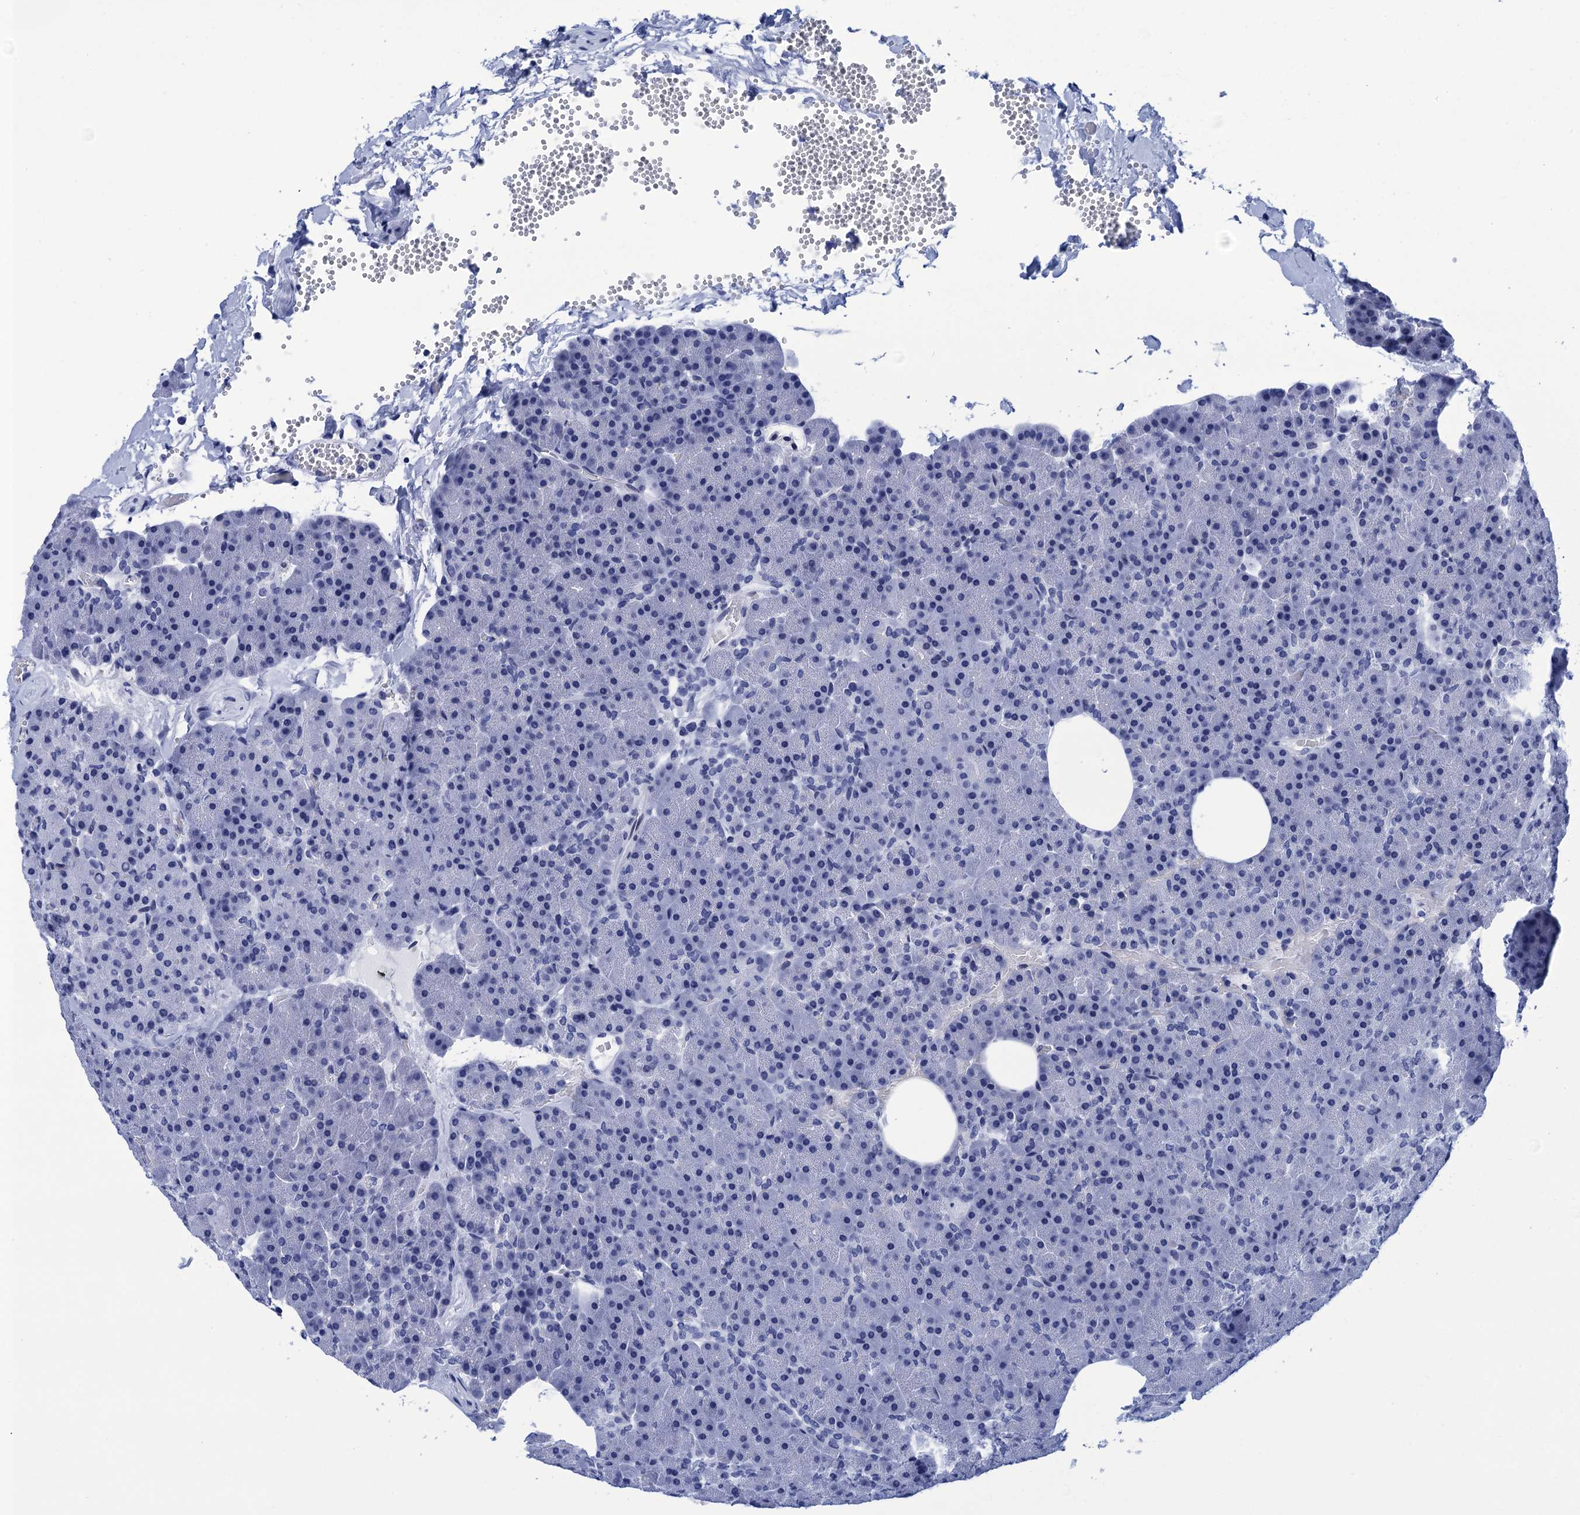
{"staining": {"intensity": "negative", "quantity": "none", "location": "none"}, "tissue": "pancreas", "cell_type": "Exocrine glandular cells", "image_type": "normal", "snomed": [{"axis": "morphology", "description": "Normal tissue, NOS"}, {"axis": "morphology", "description": "Carcinoid, malignant, NOS"}, {"axis": "topography", "description": "Pancreas"}], "caption": "This is an immunohistochemistry (IHC) photomicrograph of unremarkable human pancreas. There is no staining in exocrine glandular cells.", "gene": "METTL25", "patient": {"sex": "female", "age": 35}}